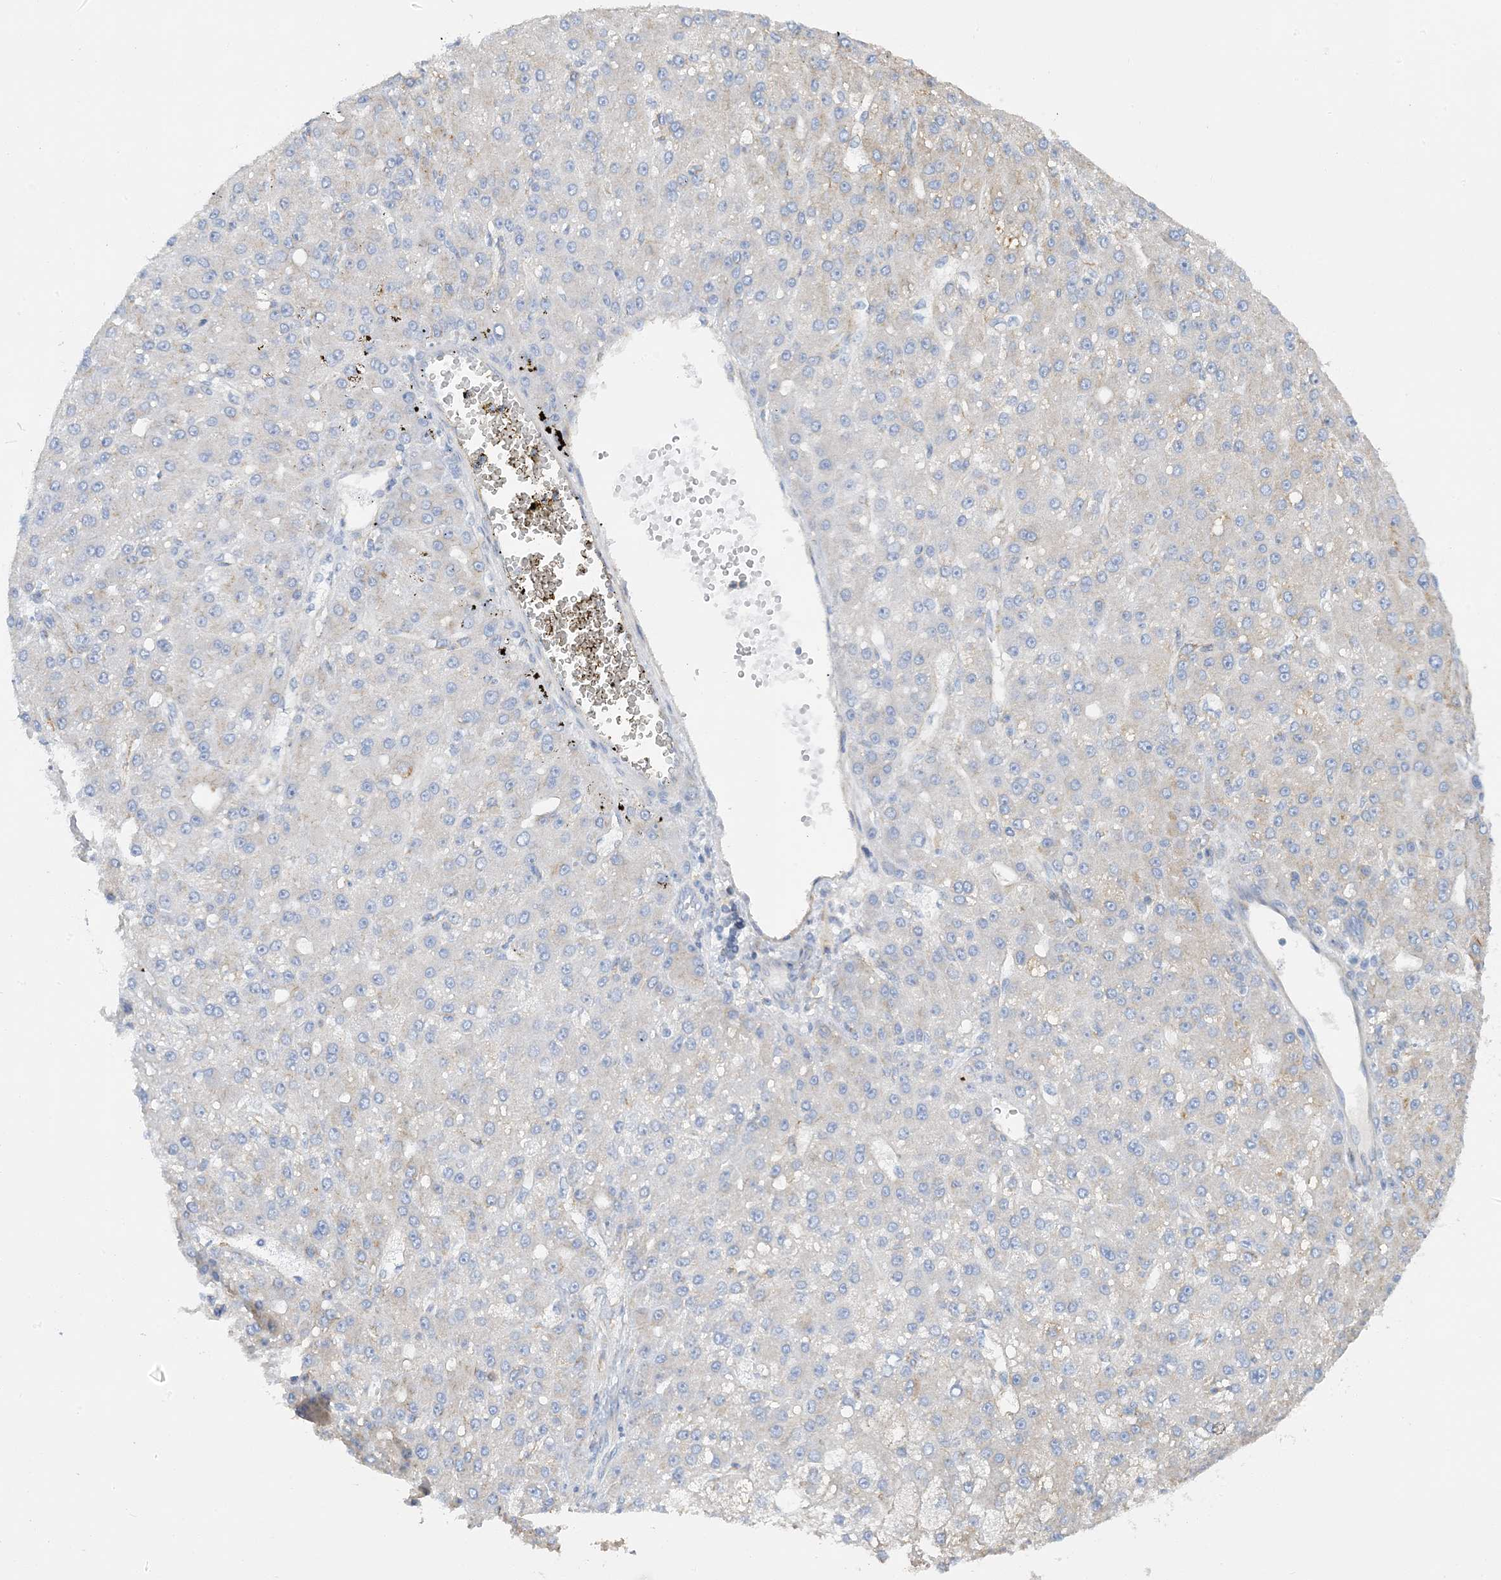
{"staining": {"intensity": "weak", "quantity": "<25%", "location": "cytoplasmic/membranous"}, "tissue": "liver cancer", "cell_type": "Tumor cells", "image_type": "cancer", "snomed": [{"axis": "morphology", "description": "Carcinoma, Hepatocellular, NOS"}, {"axis": "topography", "description": "Liver"}], "caption": "IHC image of neoplastic tissue: liver hepatocellular carcinoma stained with DAB demonstrates no significant protein expression in tumor cells. The staining is performed using DAB (3,3'-diaminobenzidine) brown chromogen with nuclei counter-stained in using hematoxylin.", "gene": "CALHM5", "patient": {"sex": "male", "age": 67}}